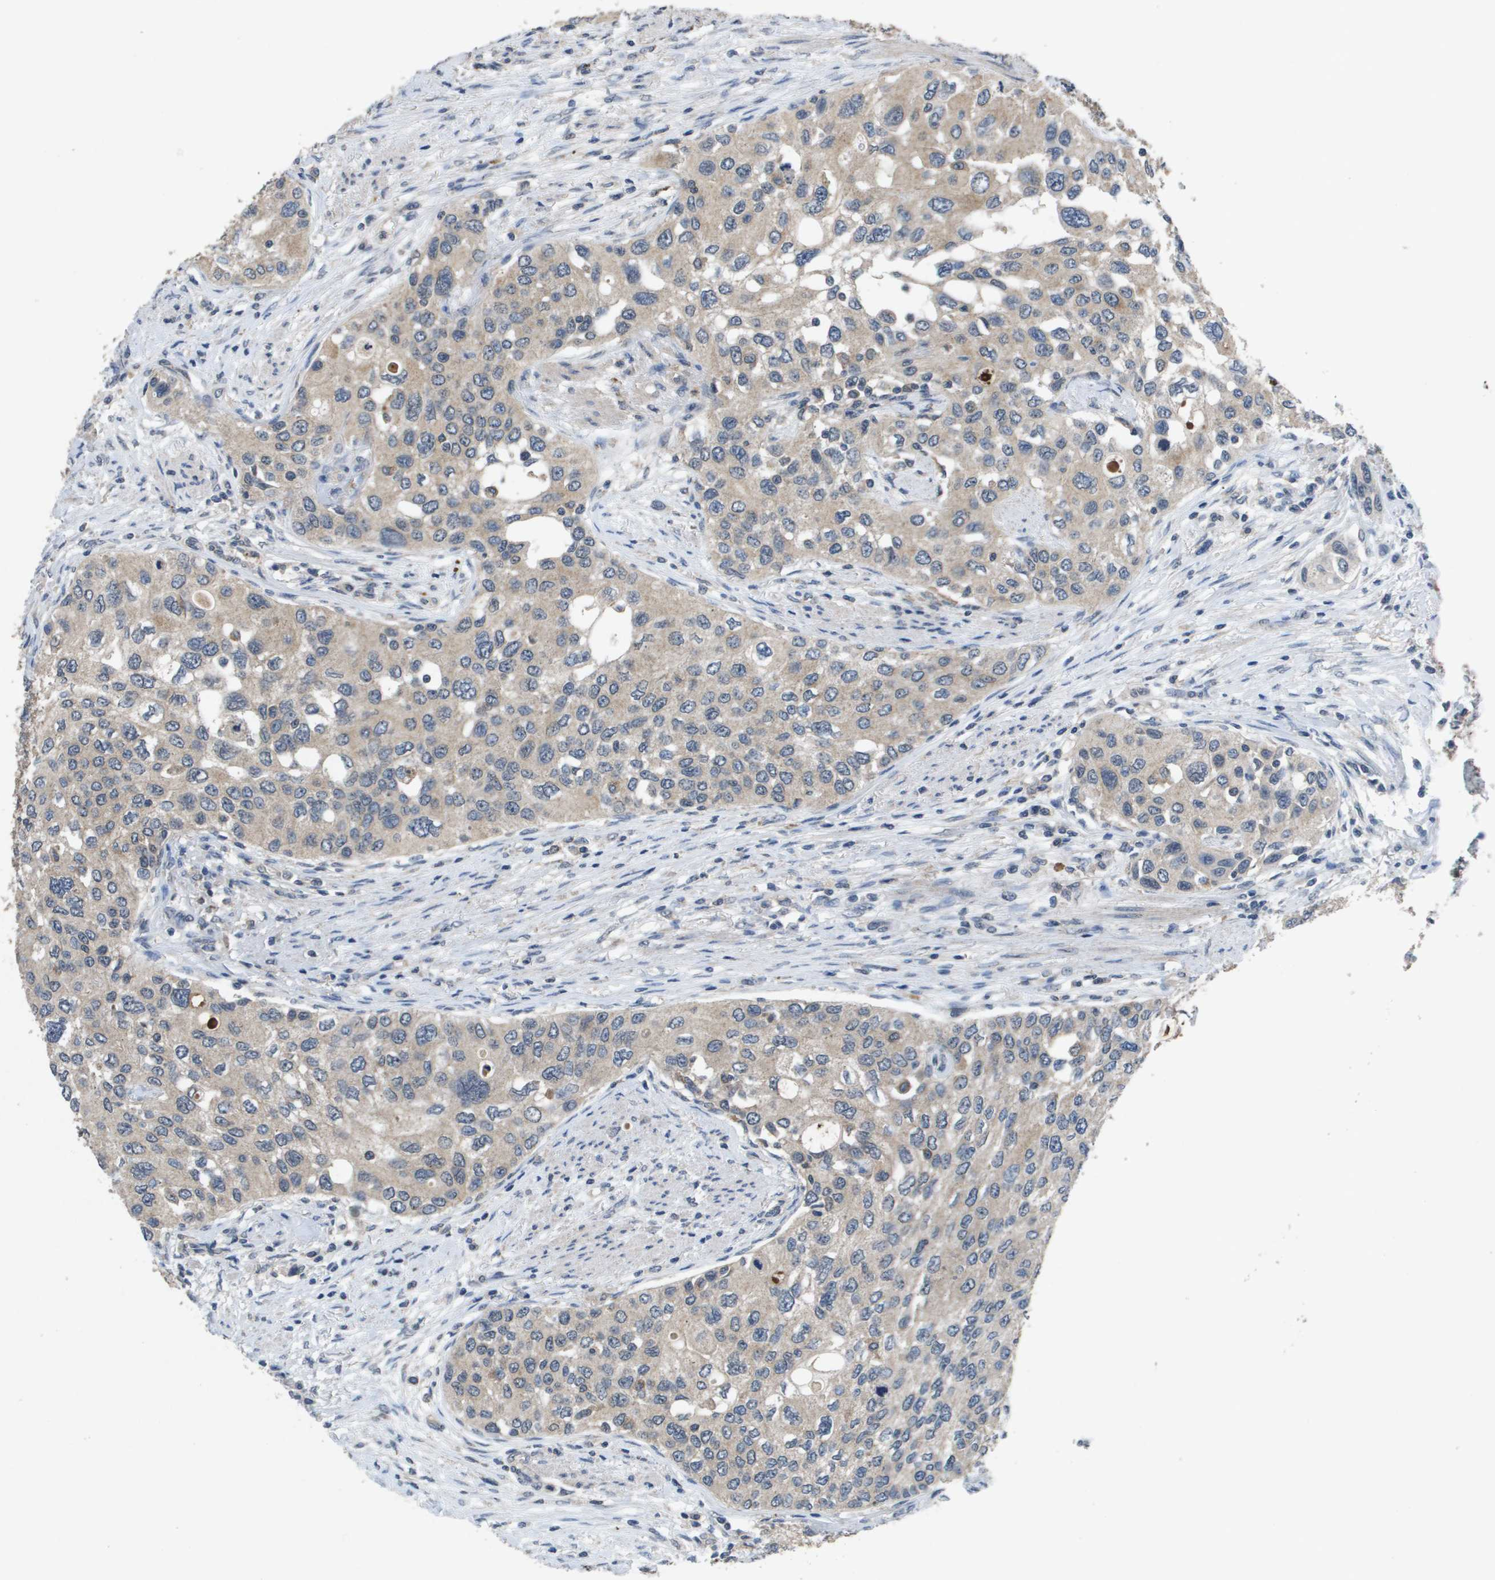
{"staining": {"intensity": "weak", "quantity": ">75%", "location": "cytoplasmic/membranous"}, "tissue": "urothelial cancer", "cell_type": "Tumor cells", "image_type": "cancer", "snomed": [{"axis": "morphology", "description": "Urothelial carcinoma, High grade"}, {"axis": "topography", "description": "Urinary bladder"}], "caption": "Immunohistochemical staining of human urothelial cancer reveals low levels of weak cytoplasmic/membranous staining in about >75% of tumor cells.", "gene": "PROC", "patient": {"sex": "female", "age": 56}}